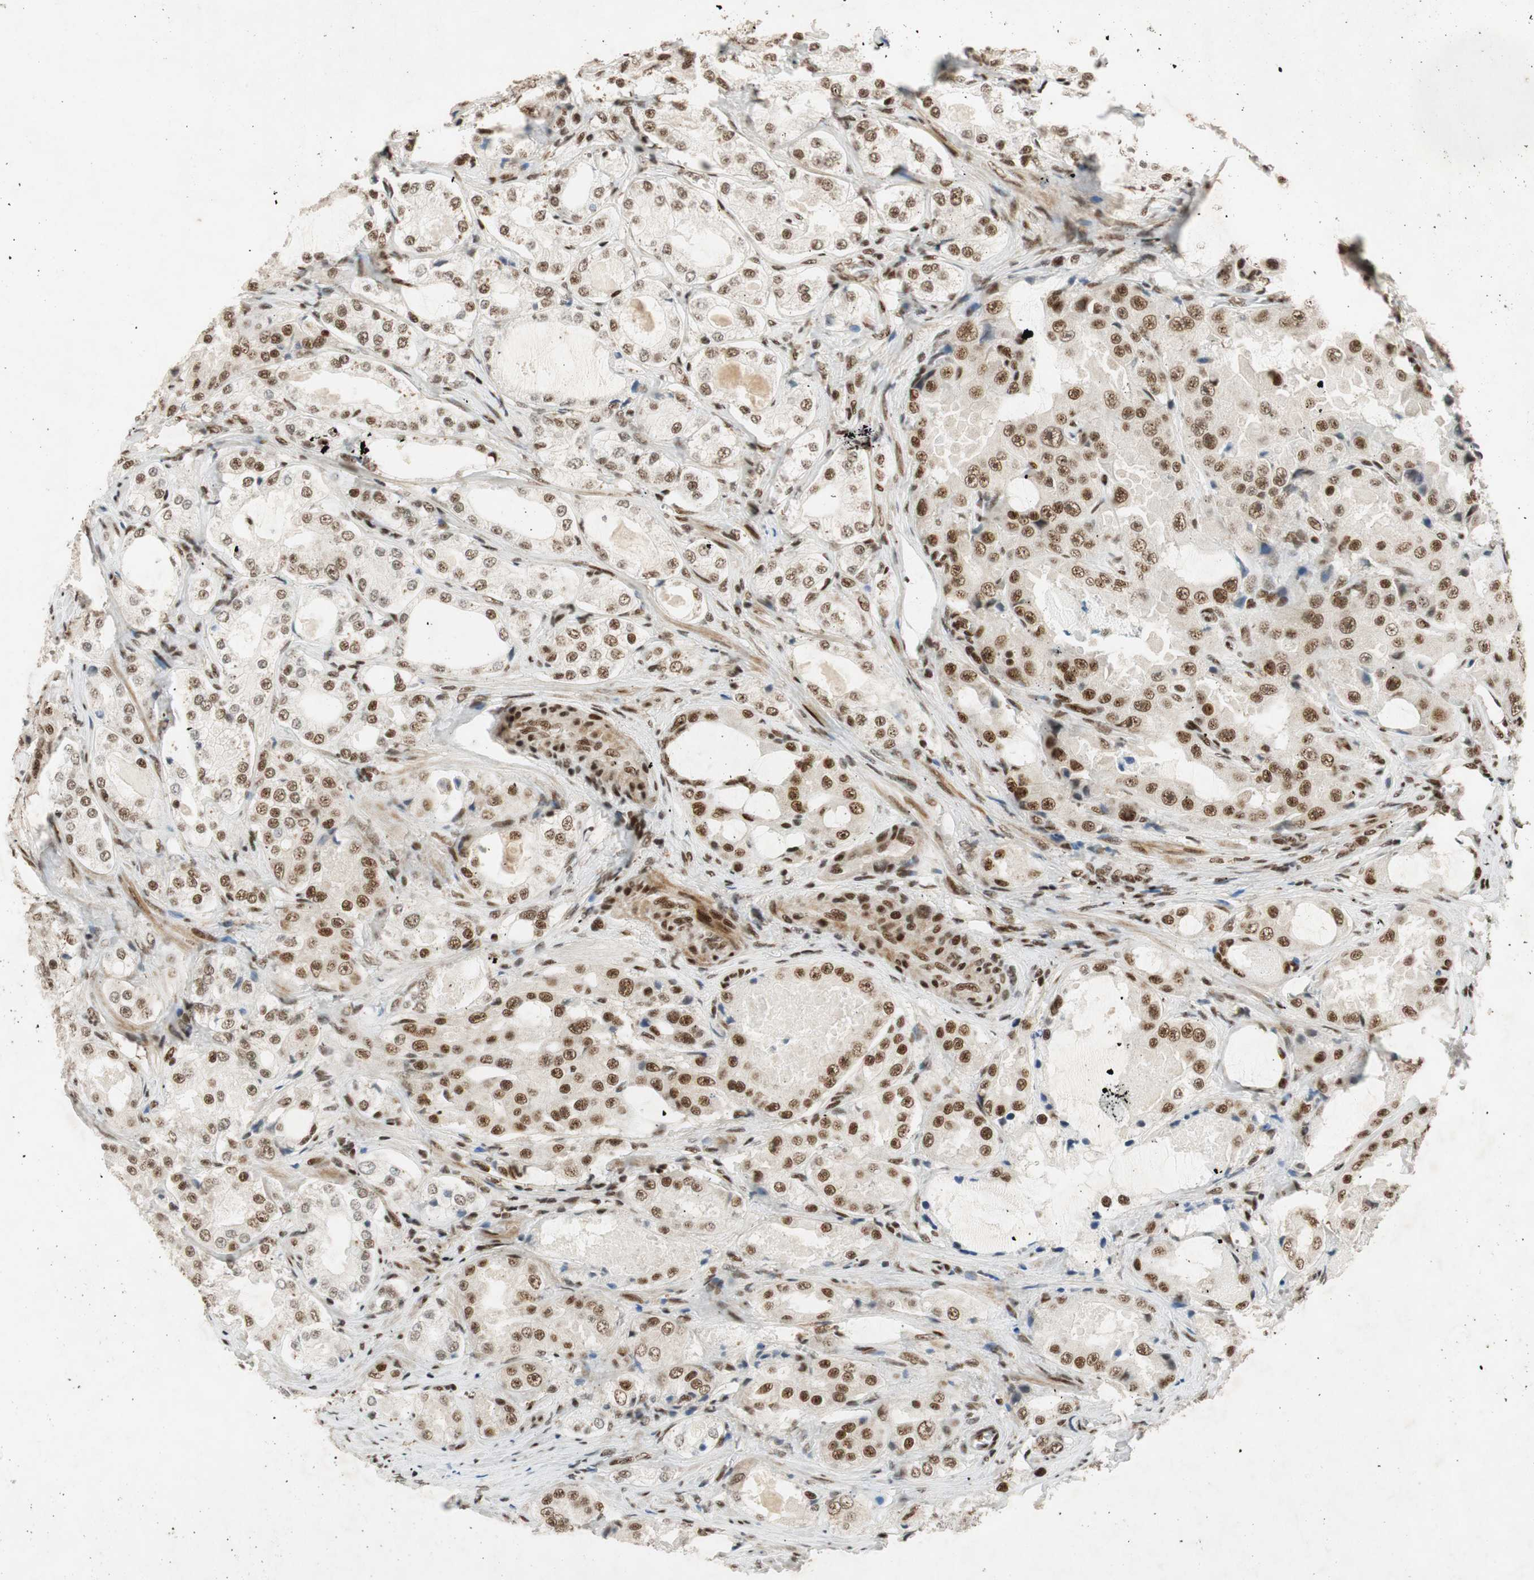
{"staining": {"intensity": "strong", "quantity": ">75%", "location": "nuclear"}, "tissue": "prostate cancer", "cell_type": "Tumor cells", "image_type": "cancer", "snomed": [{"axis": "morphology", "description": "Adenocarcinoma, High grade"}, {"axis": "topography", "description": "Prostate"}], "caption": "A brown stain labels strong nuclear staining of a protein in human adenocarcinoma (high-grade) (prostate) tumor cells.", "gene": "NCBP3", "patient": {"sex": "male", "age": 73}}